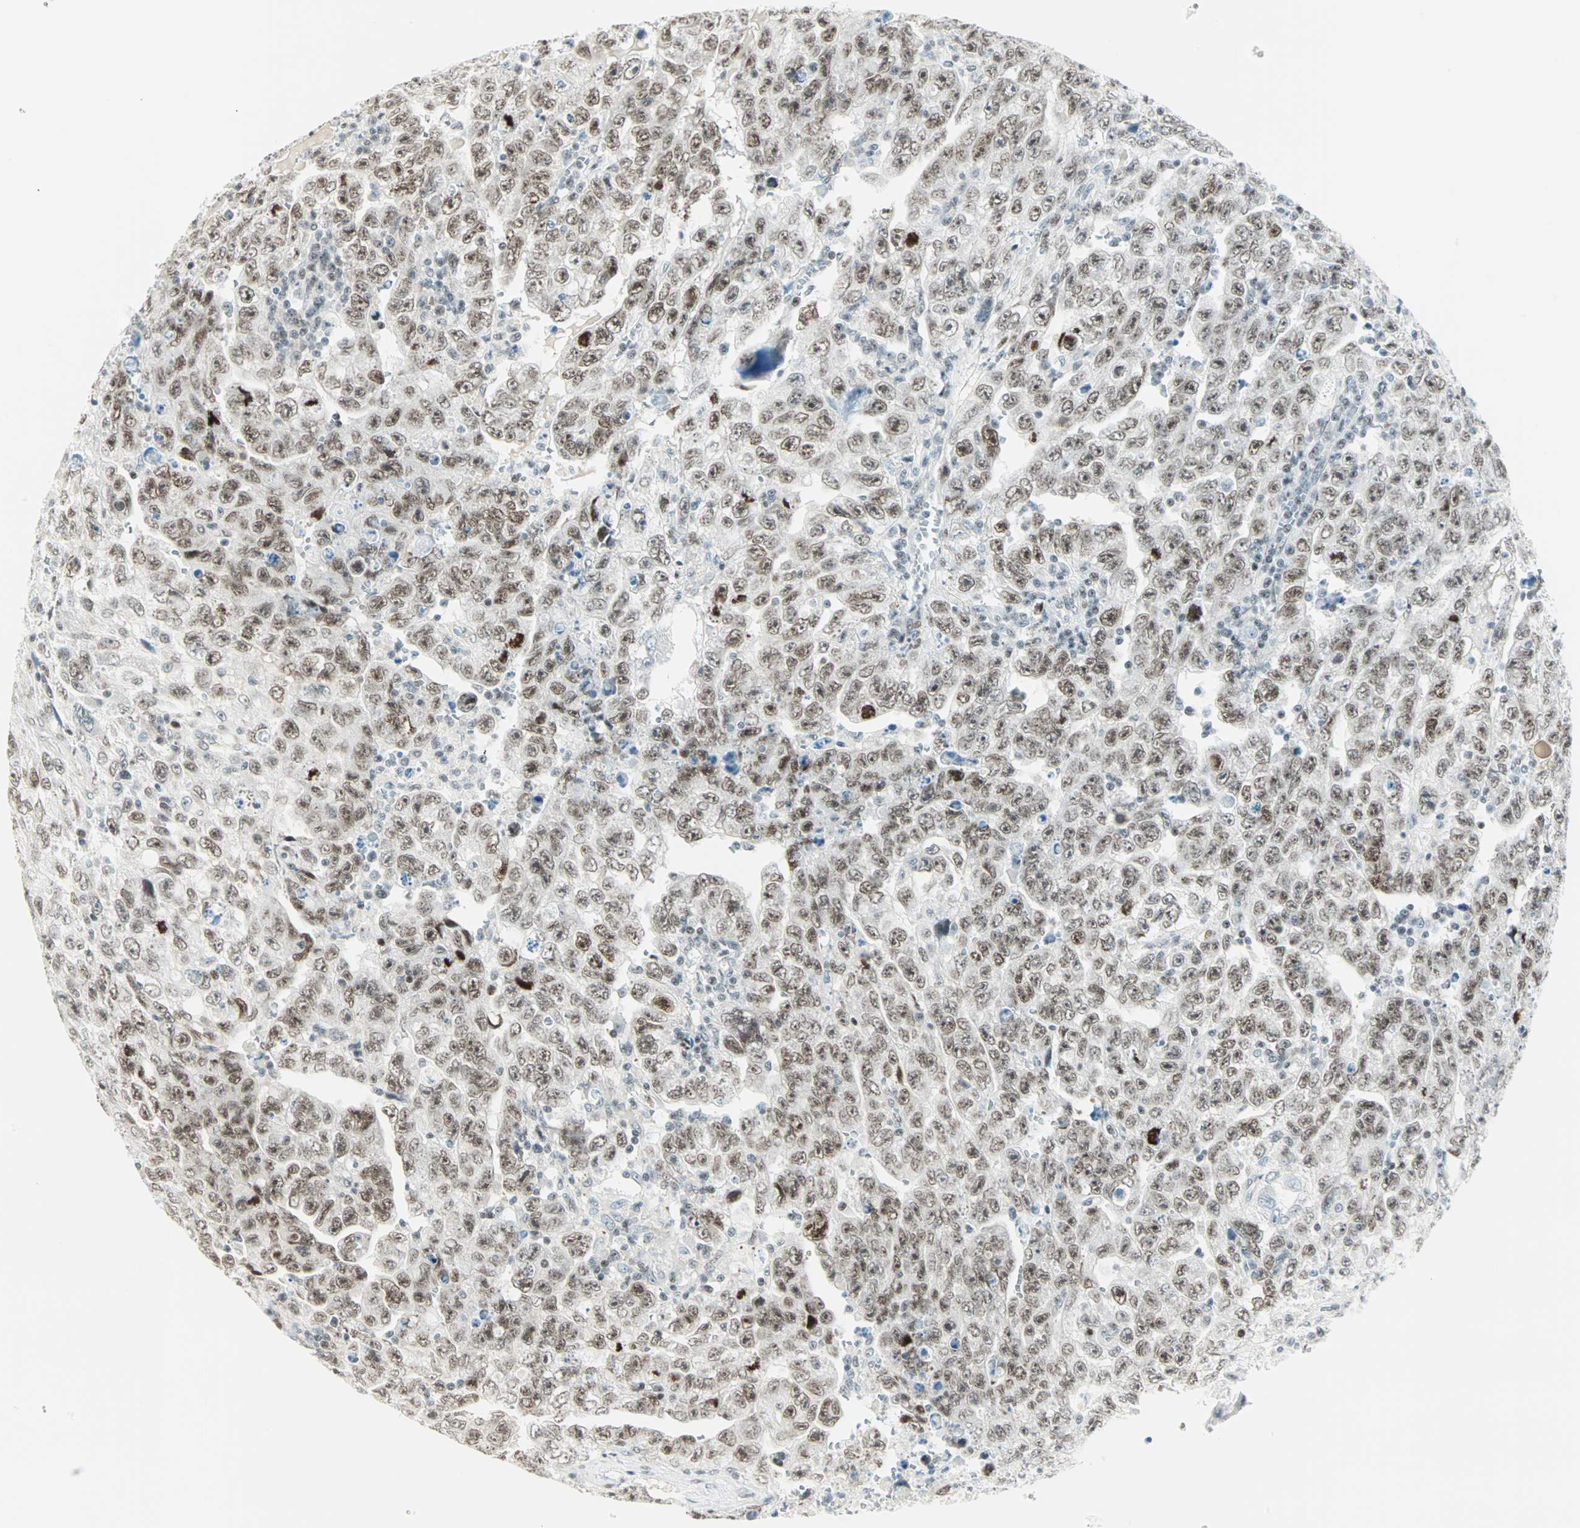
{"staining": {"intensity": "weak", "quantity": "25%-75%", "location": "none"}, "tissue": "testis cancer", "cell_type": "Tumor cells", "image_type": "cancer", "snomed": [{"axis": "morphology", "description": "Carcinoma, Embryonal, NOS"}, {"axis": "topography", "description": "Testis"}], "caption": "Immunohistochemical staining of embryonal carcinoma (testis) demonstrates low levels of weak None protein positivity in about 25%-75% of tumor cells.", "gene": "PKNOX1", "patient": {"sex": "male", "age": 28}}